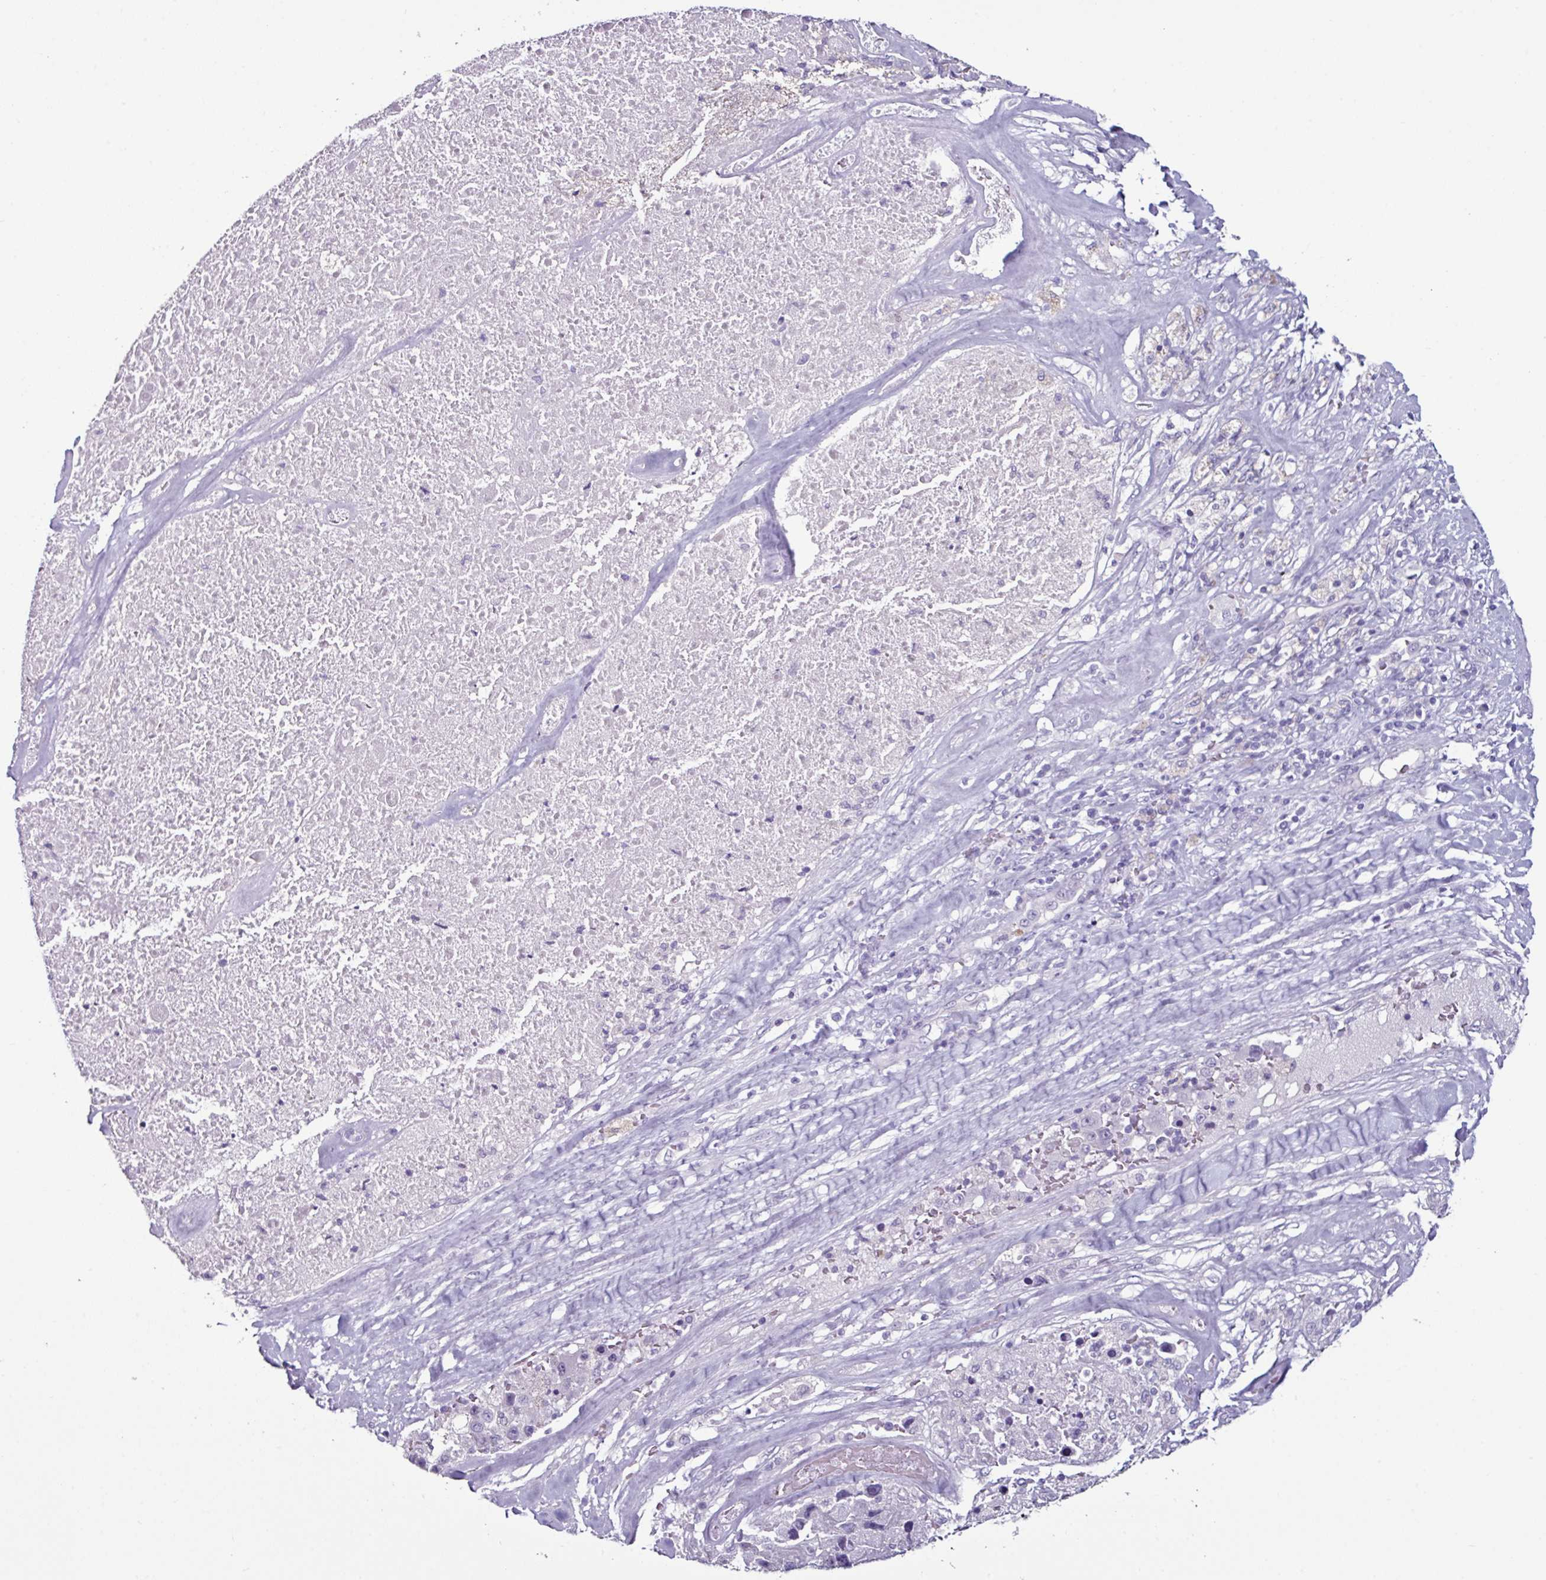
{"staining": {"intensity": "negative", "quantity": "none", "location": "none"}, "tissue": "melanoma", "cell_type": "Tumor cells", "image_type": "cancer", "snomed": [{"axis": "morphology", "description": "Malignant melanoma, Metastatic site"}, {"axis": "topography", "description": "Lymph node"}], "caption": "Immunohistochemical staining of malignant melanoma (metastatic site) displays no significant positivity in tumor cells.", "gene": "GLP2R", "patient": {"sex": "male", "age": 62}}